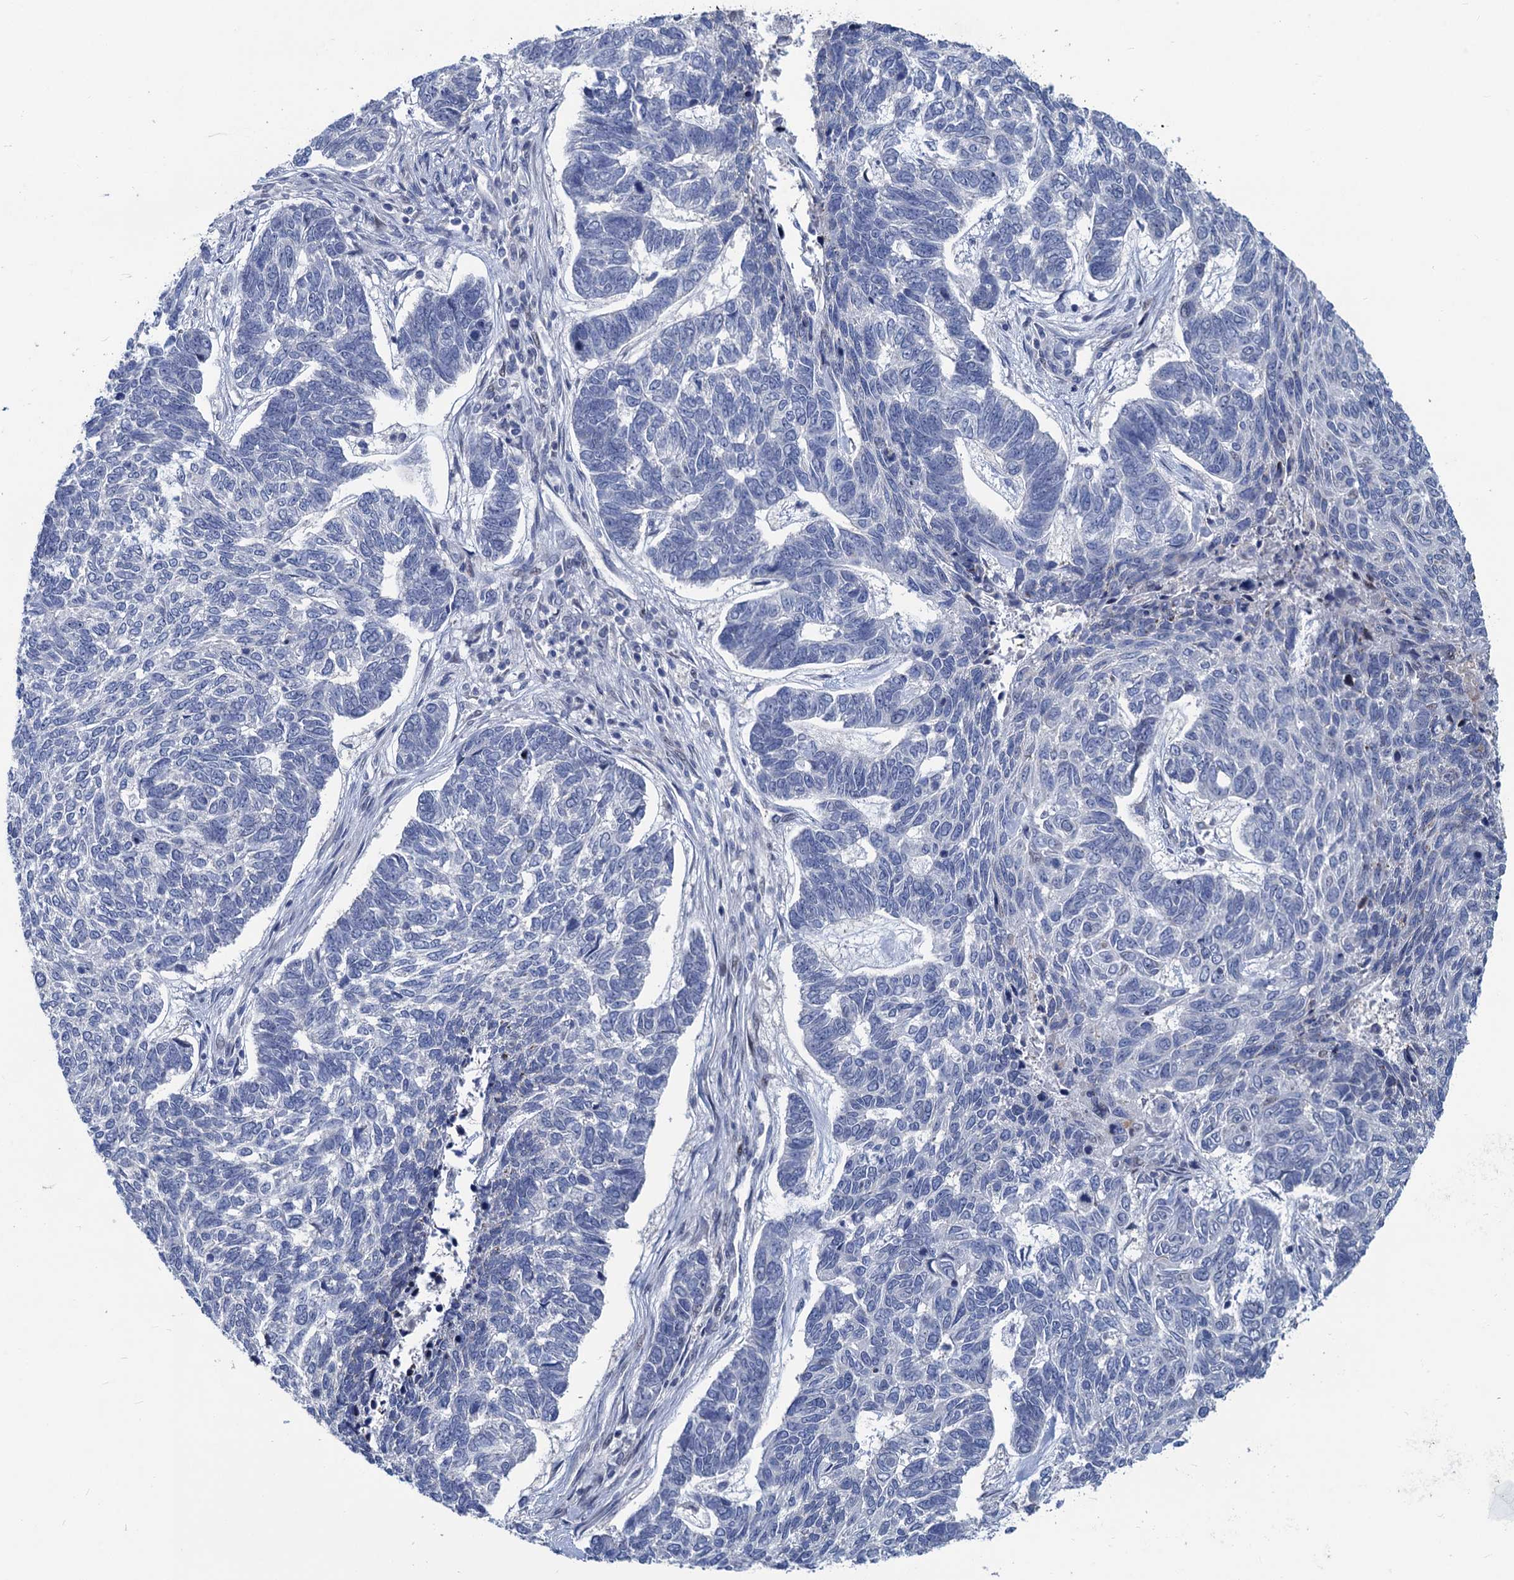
{"staining": {"intensity": "negative", "quantity": "none", "location": "none"}, "tissue": "skin cancer", "cell_type": "Tumor cells", "image_type": "cancer", "snomed": [{"axis": "morphology", "description": "Basal cell carcinoma"}, {"axis": "topography", "description": "Skin"}], "caption": "A micrograph of skin cancer (basal cell carcinoma) stained for a protein demonstrates no brown staining in tumor cells.", "gene": "ESYT3", "patient": {"sex": "female", "age": 65}}